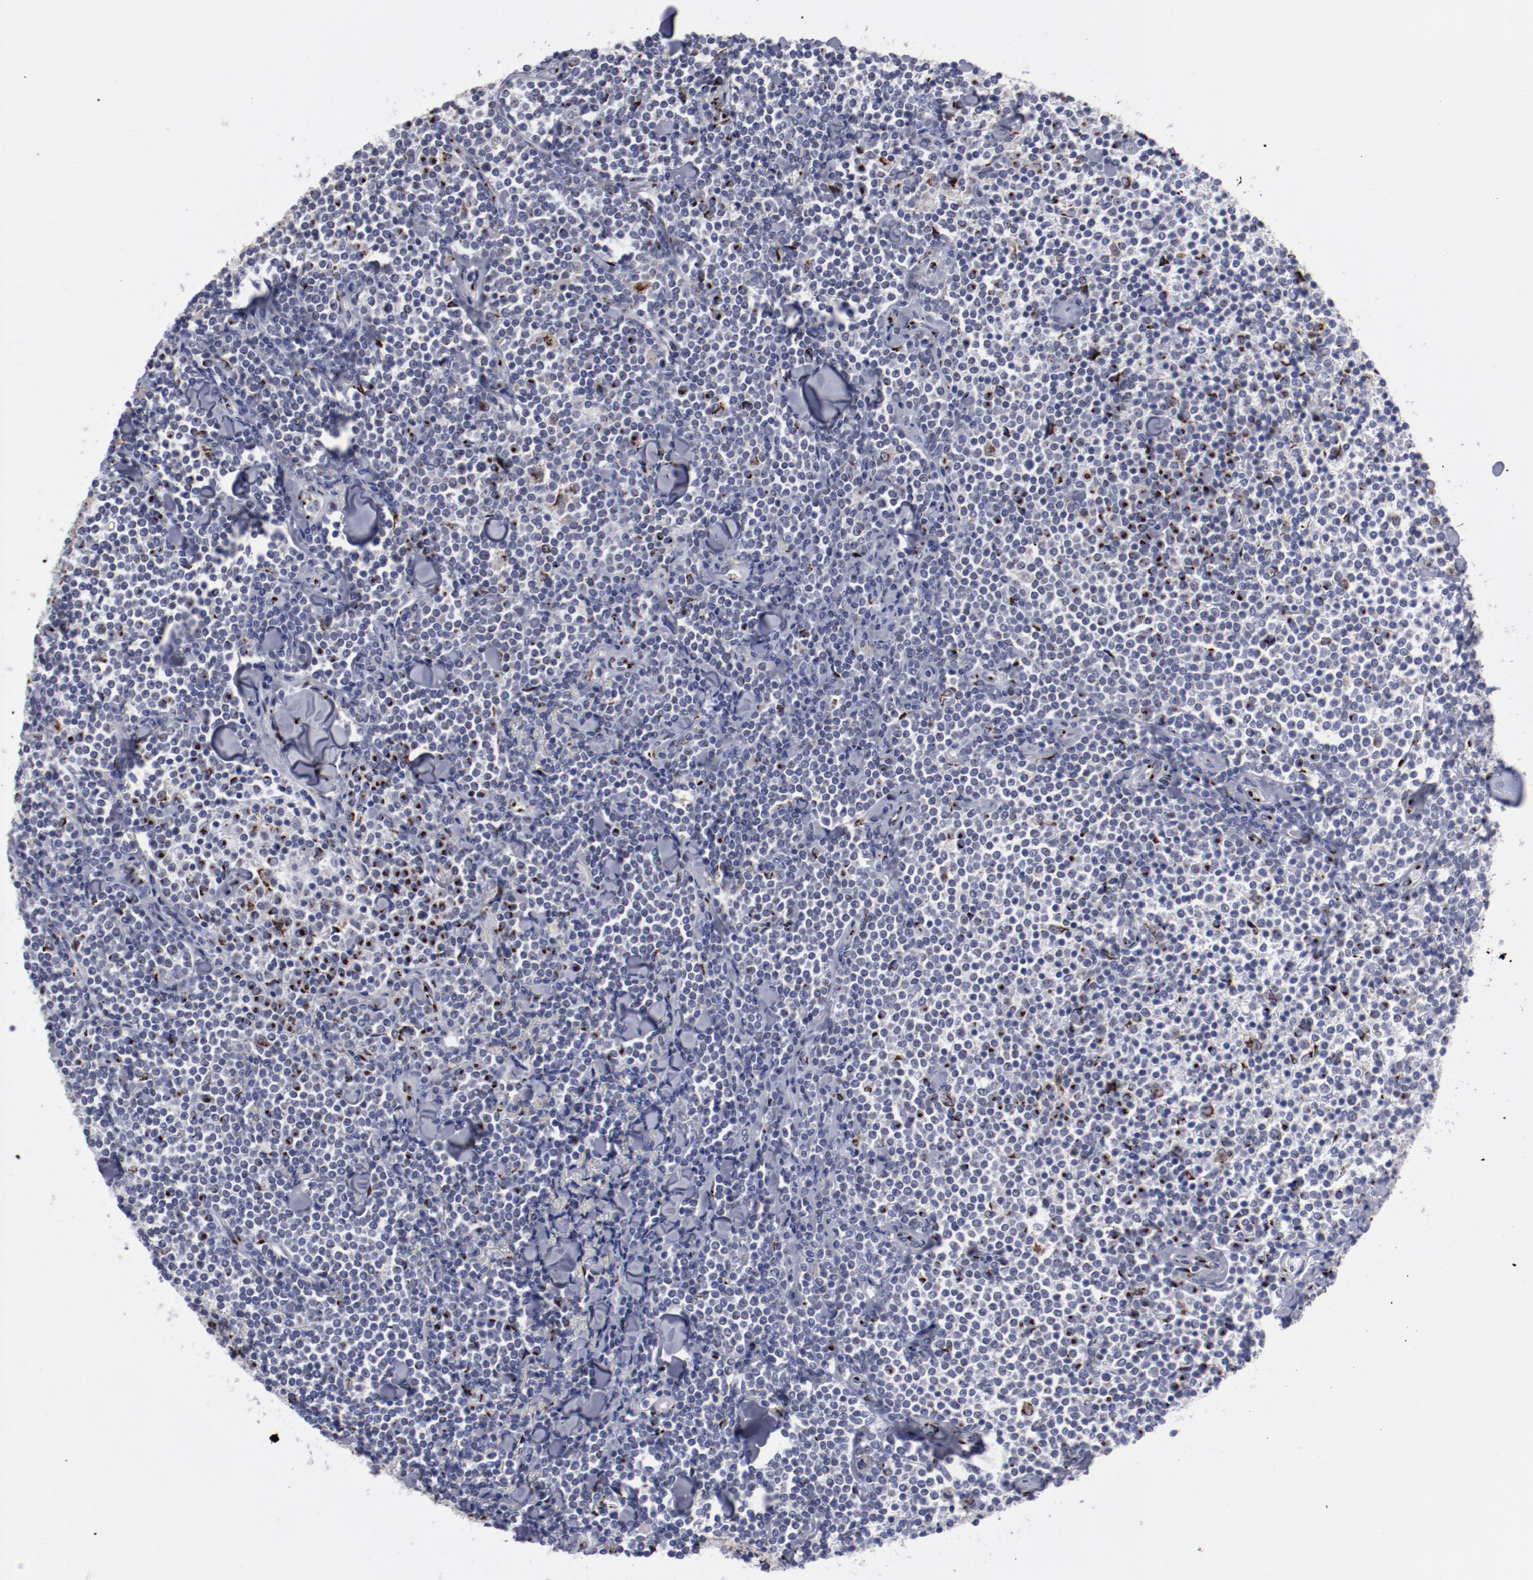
{"staining": {"intensity": "strong", "quantity": "<25%", "location": "cytoplasmic/membranous"}, "tissue": "lymphoma", "cell_type": "Tumor cells", "image_type": "cancer", "snomed": [{"axis": "morphology", "description": "Malignant lymphoma, non-Hodgkin's type, Low grade"}, {"axis": "topography", "description": "Soft tissue"}], "caption": "The micrograph exhibits staining of lymphoma, revealing strong cytoplasmic/membranous protein positivity (brown color) within tumor cells.", "gene": "GOLIM4", "patient": {"sex": "male", "age": 92}}